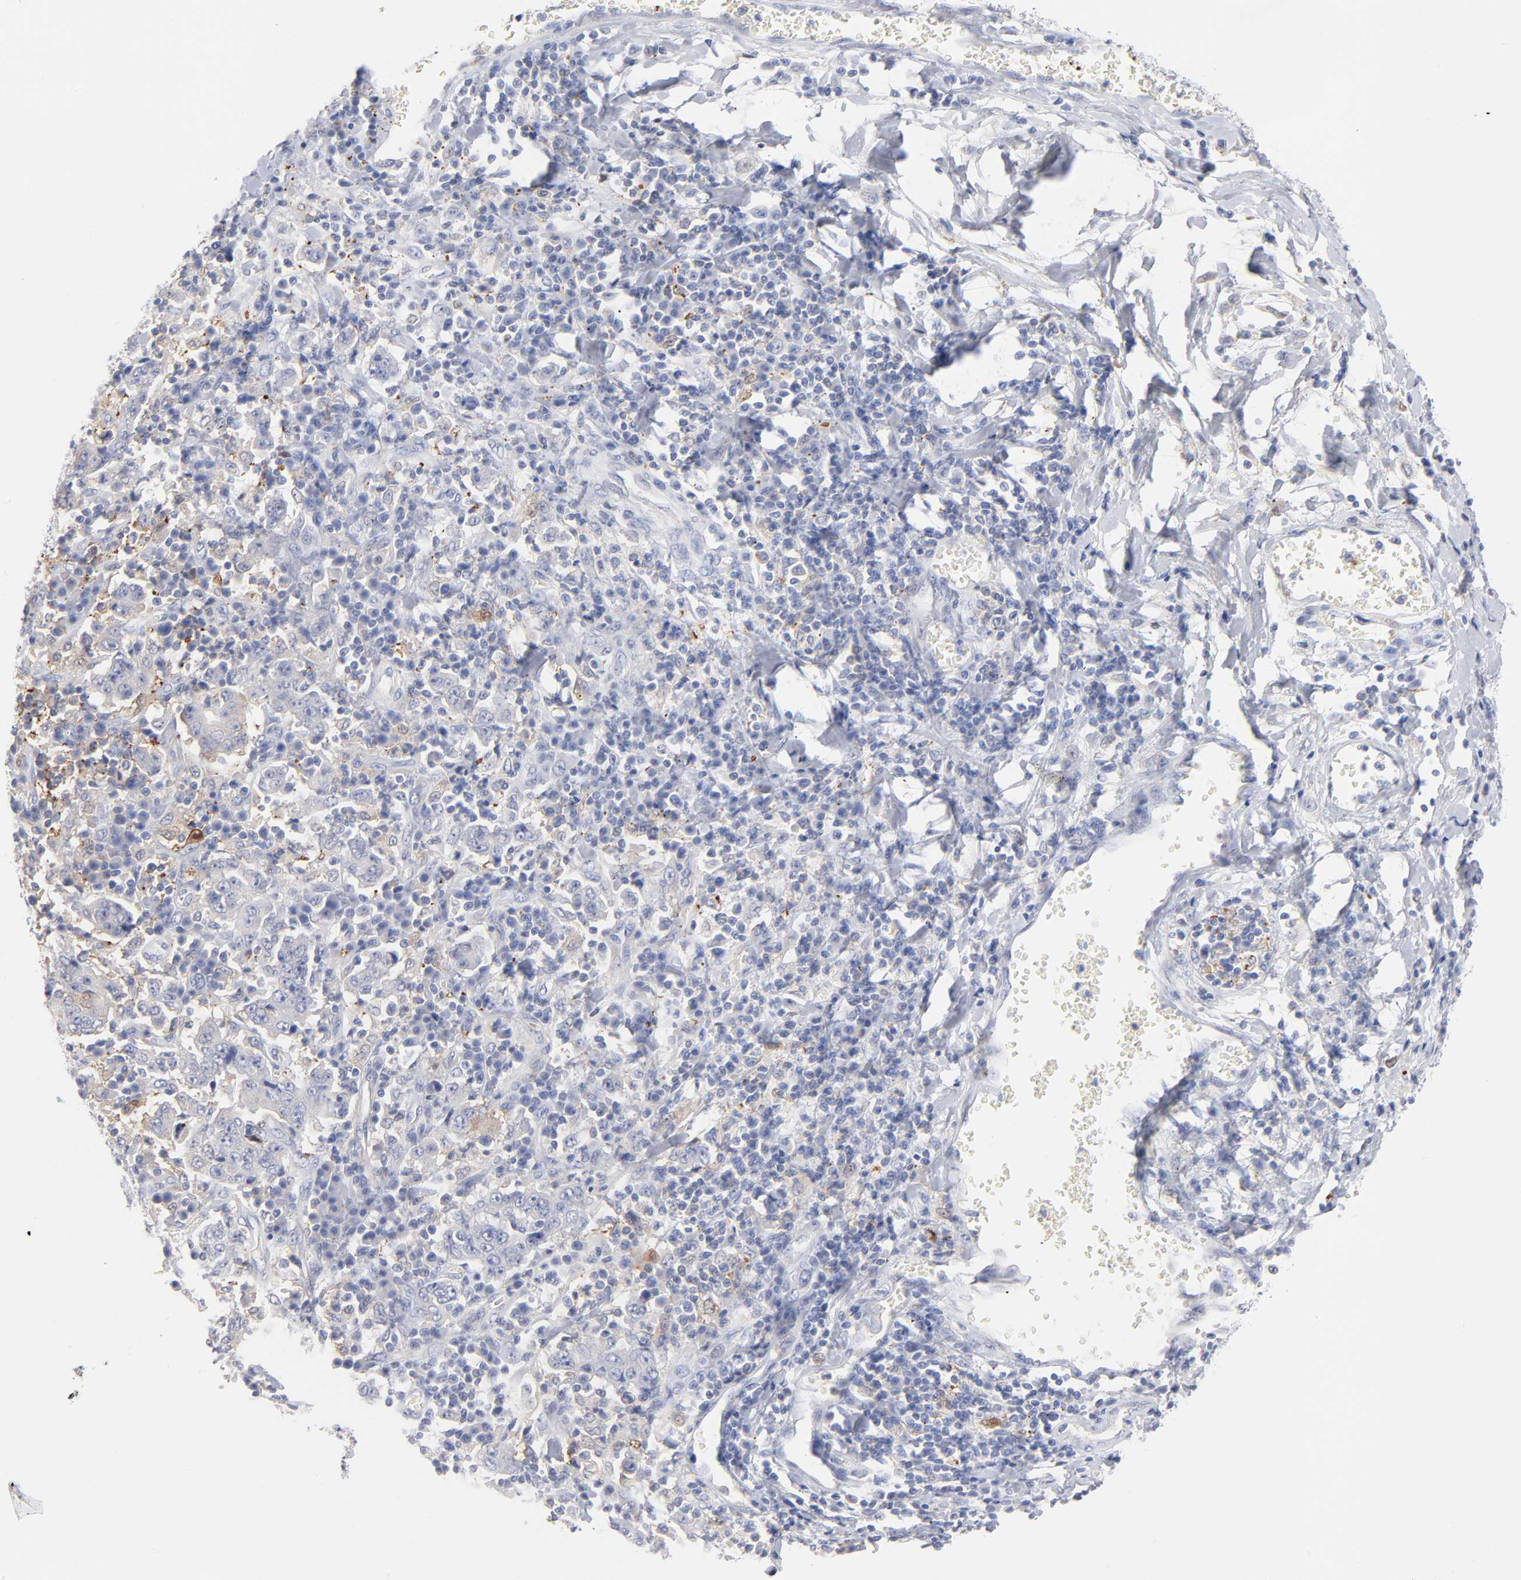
{"staining": {"intensity": "negative", "quantity": "none", "location": "none"}, "tissue": "stomach cancer", "cell_type": "Tumor cells", "image_type": "cancer", "snomed": [{"axis": "morphology", "description": "Normal tissue, NOS"}, {"axis": "morphology", "description": "Adenocarcinoma, NOS"}, {"axis": "topography", "description": "Stomach, upper"}, {"axis": "topography", "description": "Stomach"}], "caption": "This image is of adenocarcinoma (stomach) stained with IHC to label a protein in brown with the nuclei are counter-stained blue. There is no staining in tumor cells. Nuclei are stained in blue.", "gene": "IFIT2", "patient": {"sex": "male", "age": 59}}